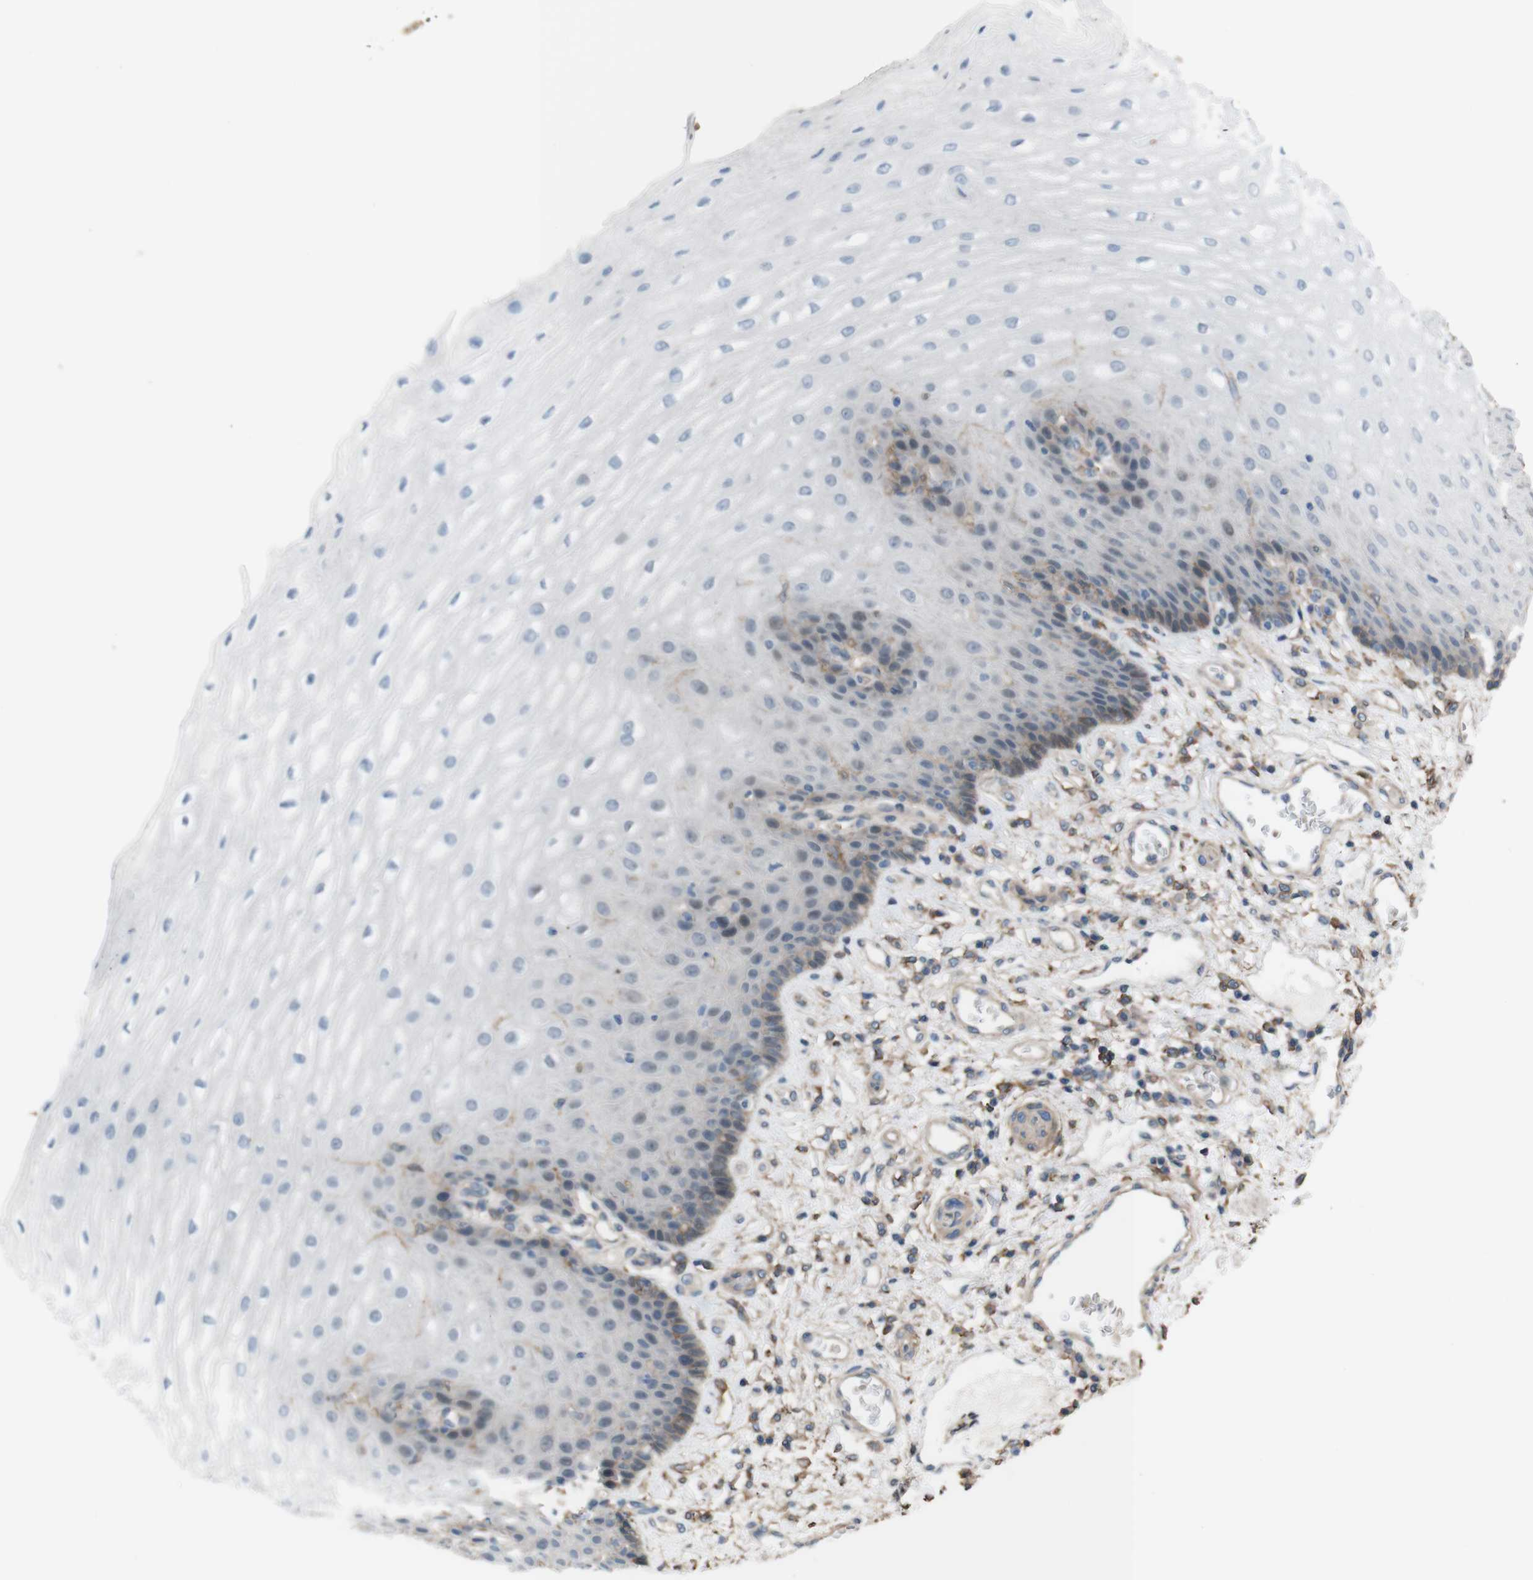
{"staining": {"intensity": "moderate", "quantity": "<25%", "location": "cytoplasmic/membranous"}, "tissue": "esophagus", "cell_type": "Squamous epithelial cells", "image_type": "normal", "snomed": [{"axis": "morphology", "description": "Normal tissue, NOS"}, {"axis": "topography", "description": "Esophagus"}], "caption": "The micrograph shows immunohistochemical staining of benign esophagus. There is moderate cytoplasmic/membranous positivity is seen in about <25% of squamous epithelial cells.", "gene": "ATP2B1", "patient": {"sex": "male", "age": 54}}